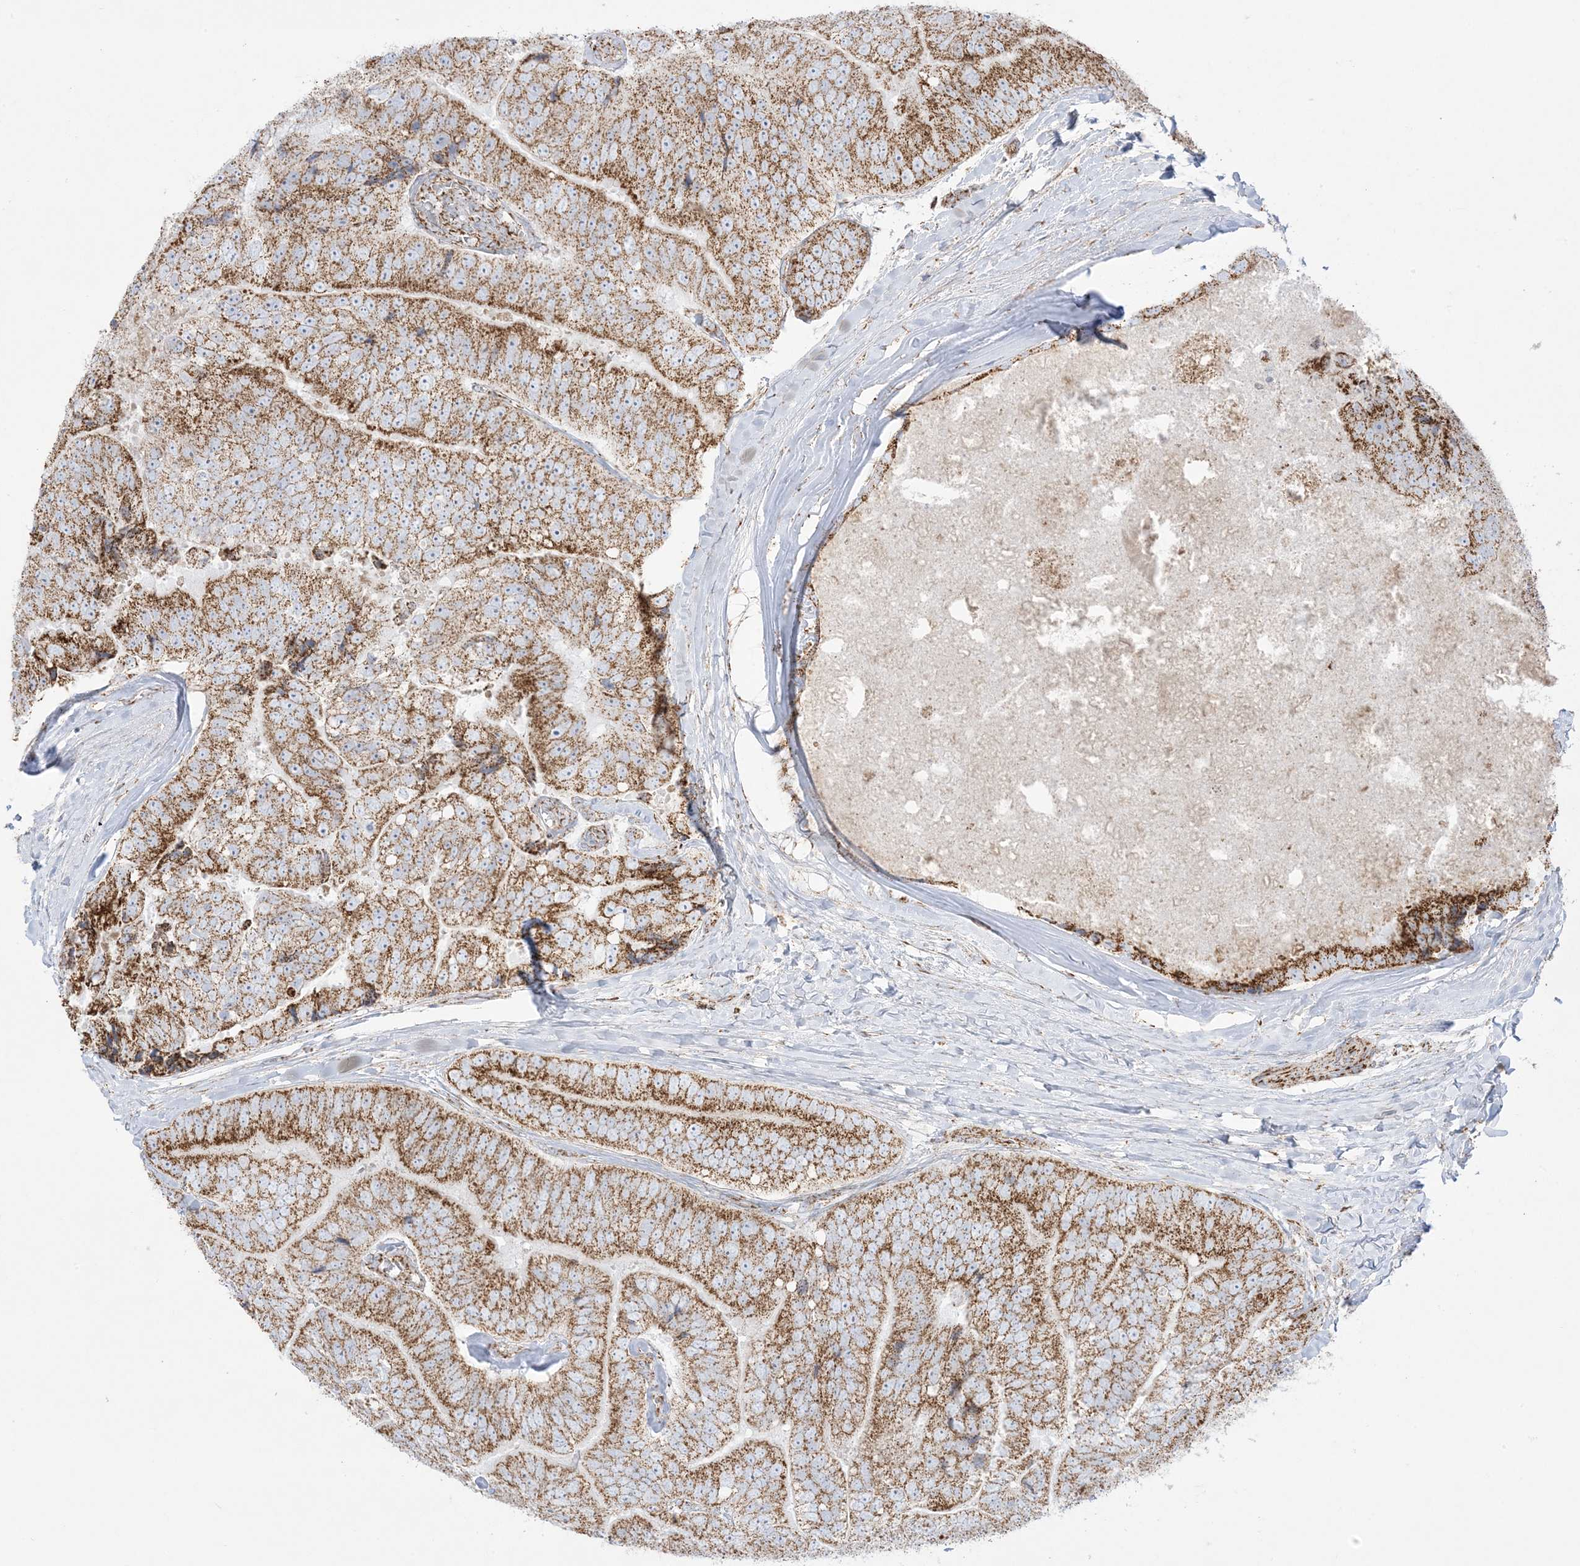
{"staining": {"intensity": "moderate", "quantity": ">75%", "location": "cytoplasmic/membranous"}, "tissue": "prostate cancer", "cell_type": "Tumor cells", "image_type": "cancer", "snomed": [{"axis": "morphology", "description": "Adenocarcinoma, High grade"}, {"axis": "topography", "description": "Prostate"}], "caption": "Prostate cancer stained with DAB (3,3'-diaminobenzidine) immunohistochemistry (IHC) reveals medium levels of moderate cytoplasmic/membranous expression in approximately >75% of tumor cells. (Stains: DAB in brown, nuclei in blue, Microscopy: brightfield microscopy at high magnification).", "gene": "MRPS36", "patient": {"sex": "male", "age": 70}}